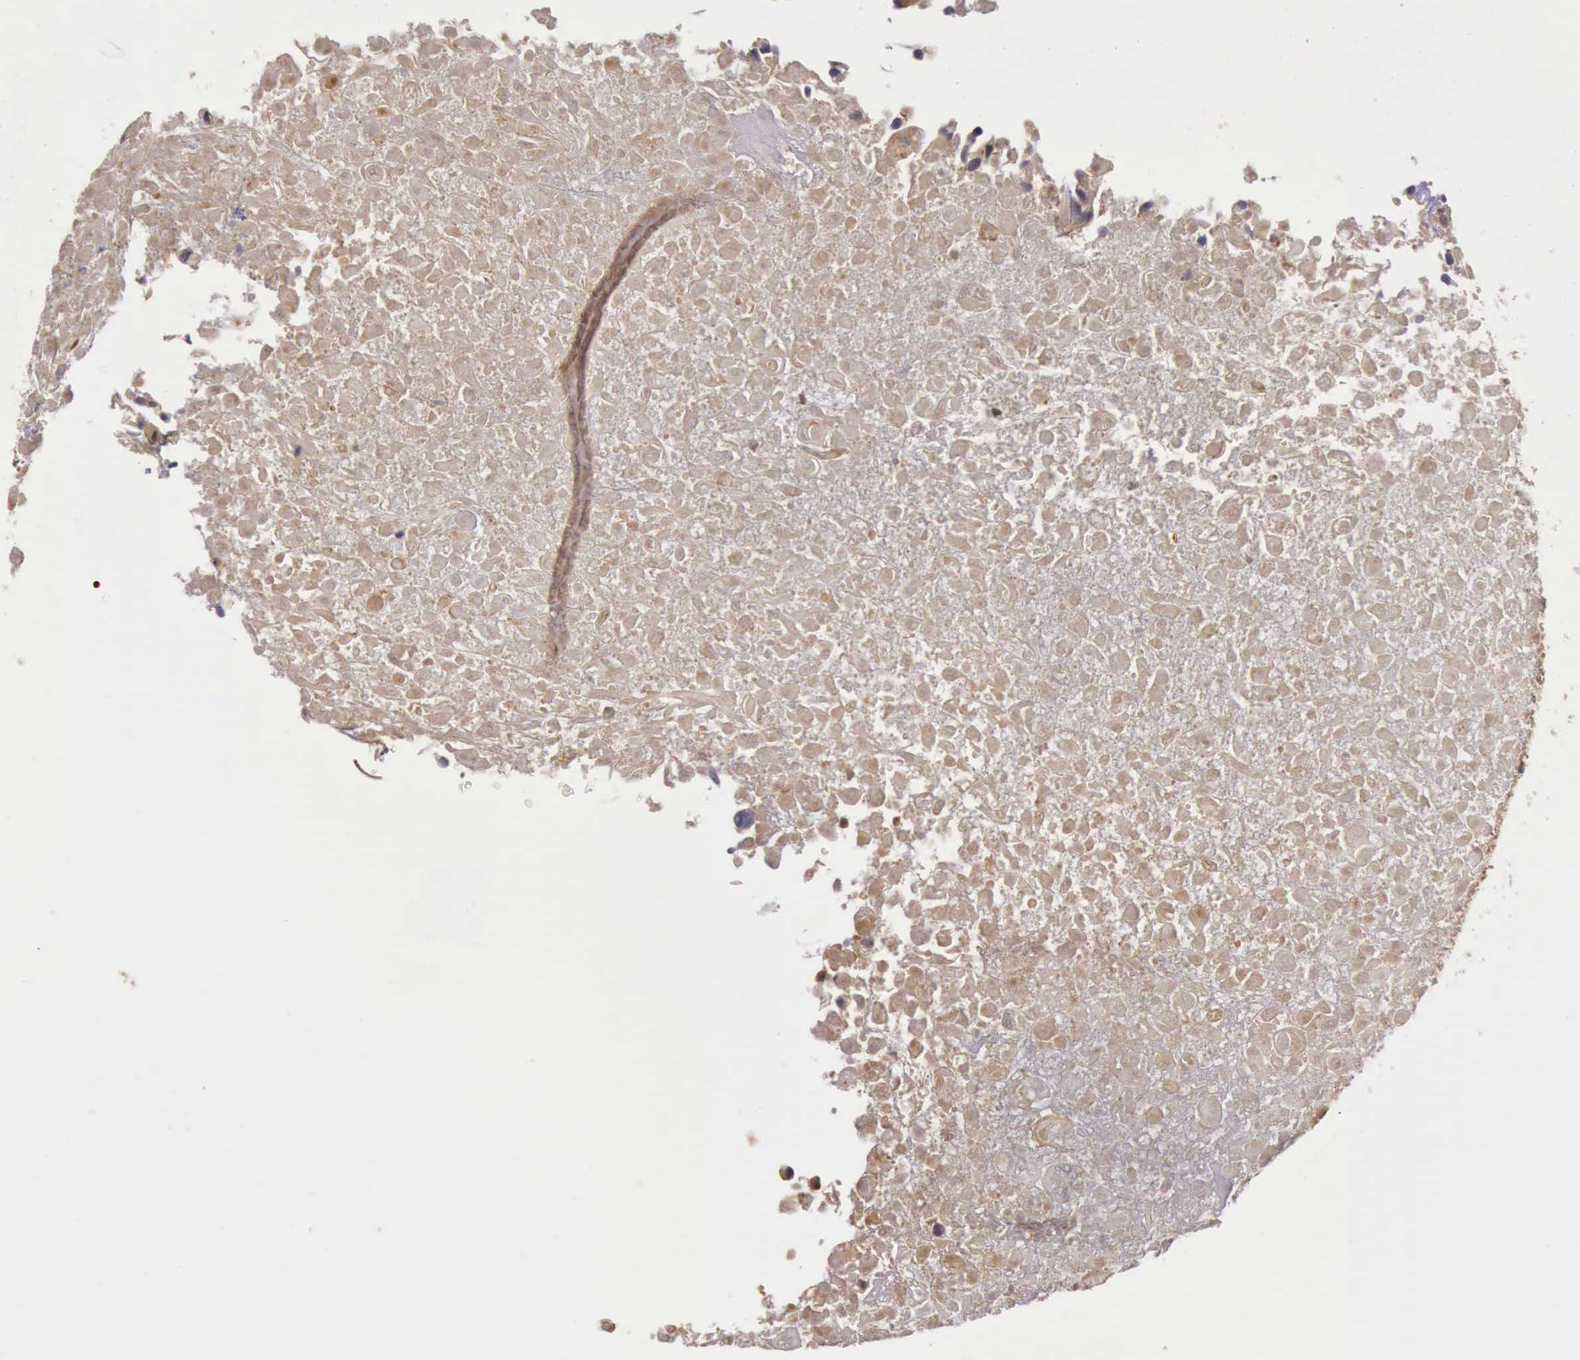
{"staining": {"intensity": "moderate", "quantity": ">75%", "location": "cytoplasmic/membranous"}, "tissue": "urothelial cancer", "cell_type": "Tumor cells", "image_type": "cancer", "snomed": [{"axis": "morphology", "description": "Urothelial carcinoma, High grade"}, {"axis": "topography", "description": "Urinary bladder"}], "caption": "The micrograph displays a brown stain indicating the presence of a protein in the cytoplasmic/membranous of tumor cells in high-grade urothelial carcinoma.", "gene": "EIF5", "patient": {"sex": "male", "age": 56}}